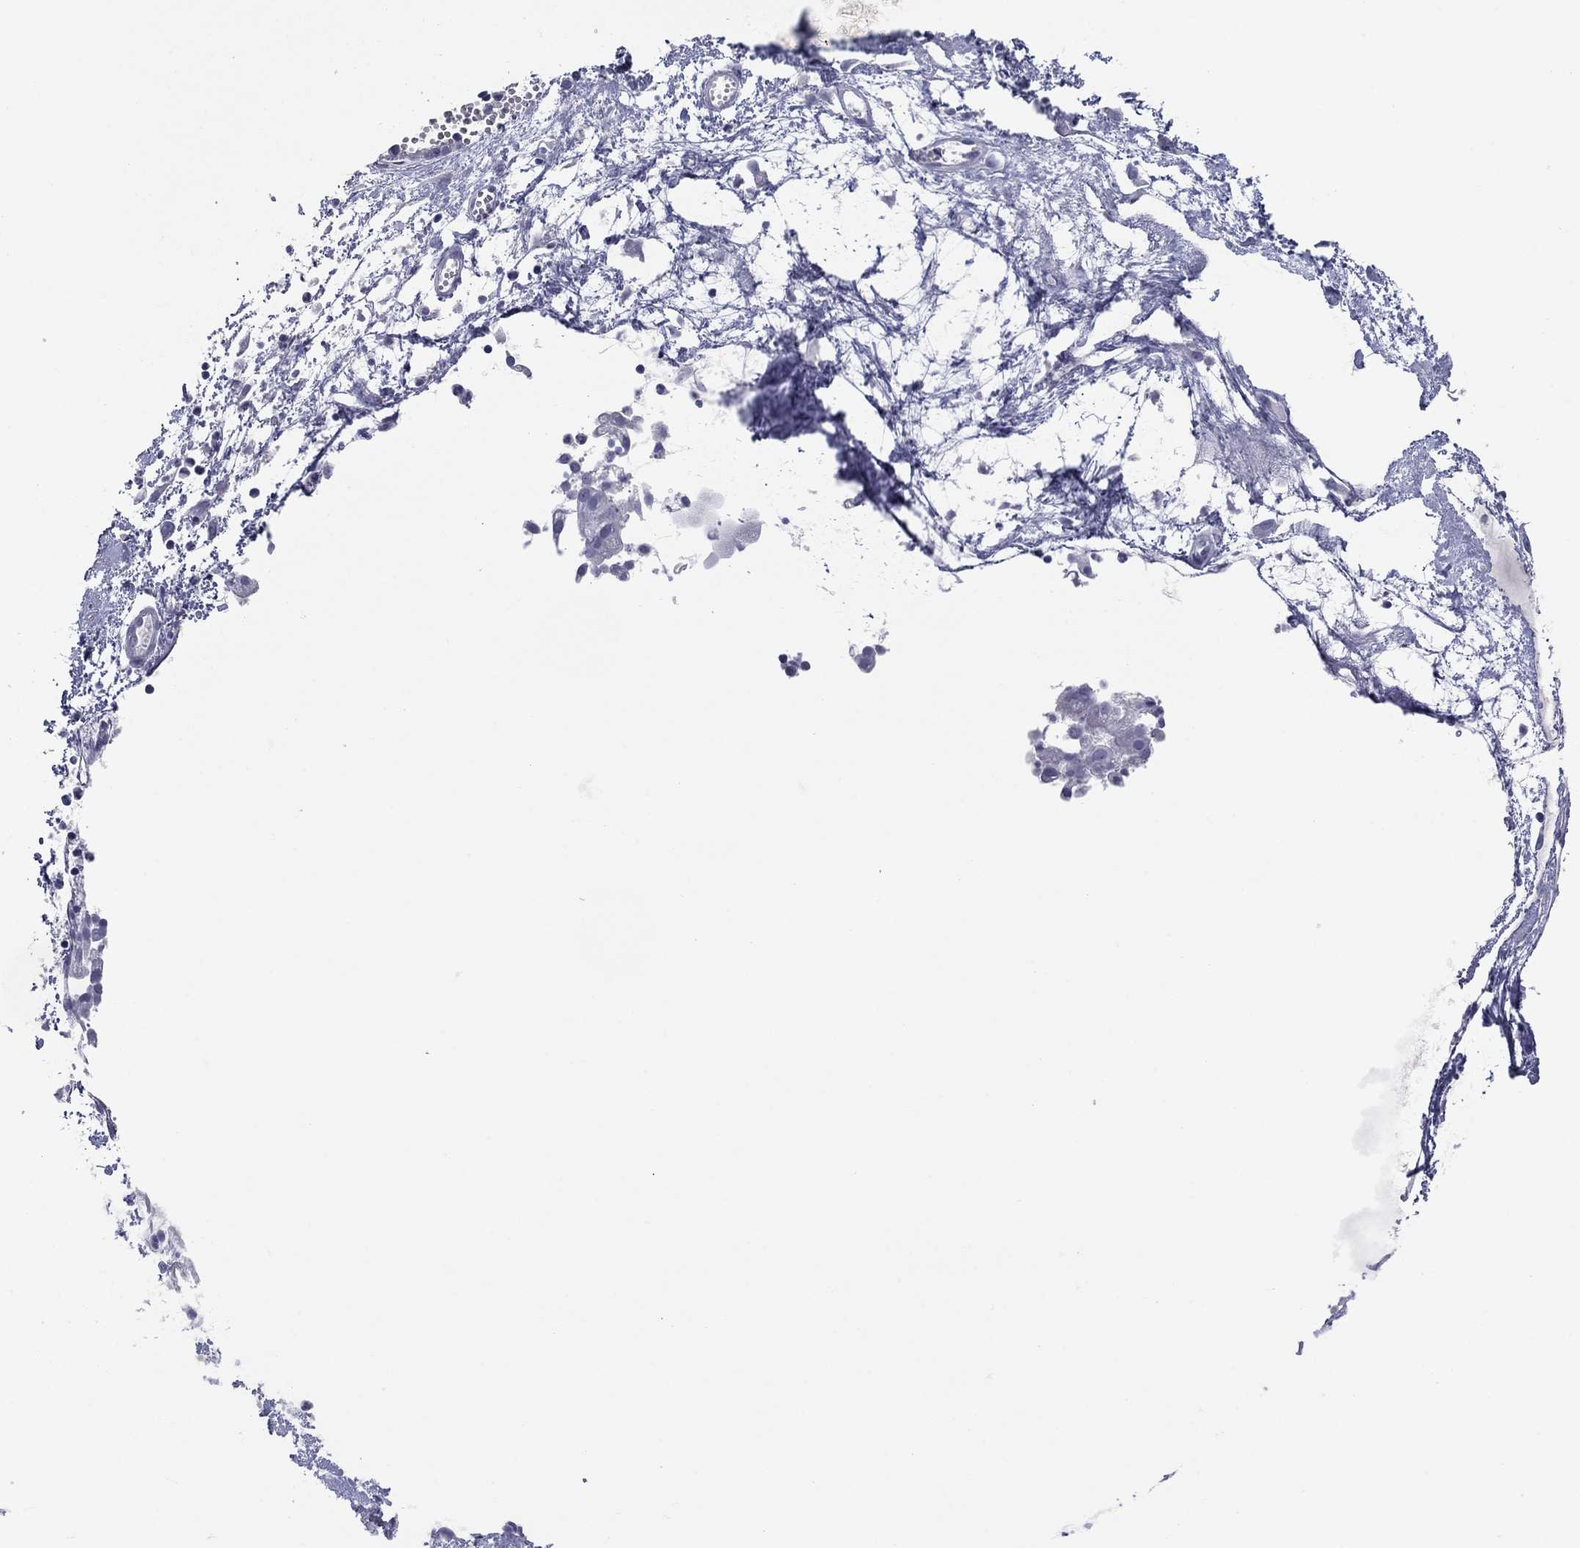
{"staining": {"intensity": "negative", "quantity": "none", "location": "none"}, "tissue": "nasopharynx", "cell_type": "Respiratory epithelial cells", "image_type": "normal", "snomed": [{"axis": "morphology", "description": "Normal tissue, NOS"}, {"axis": "topography", "description": "Nasopharynx"}], "caption": "Immunohistochemistry micrograph of benign nasopharynx stained for a protein (brown), which exhibits no staining in respiratory epithelial cells.", "gene": "KCNH1", "patient": {"sex": "male", "age": 9}}